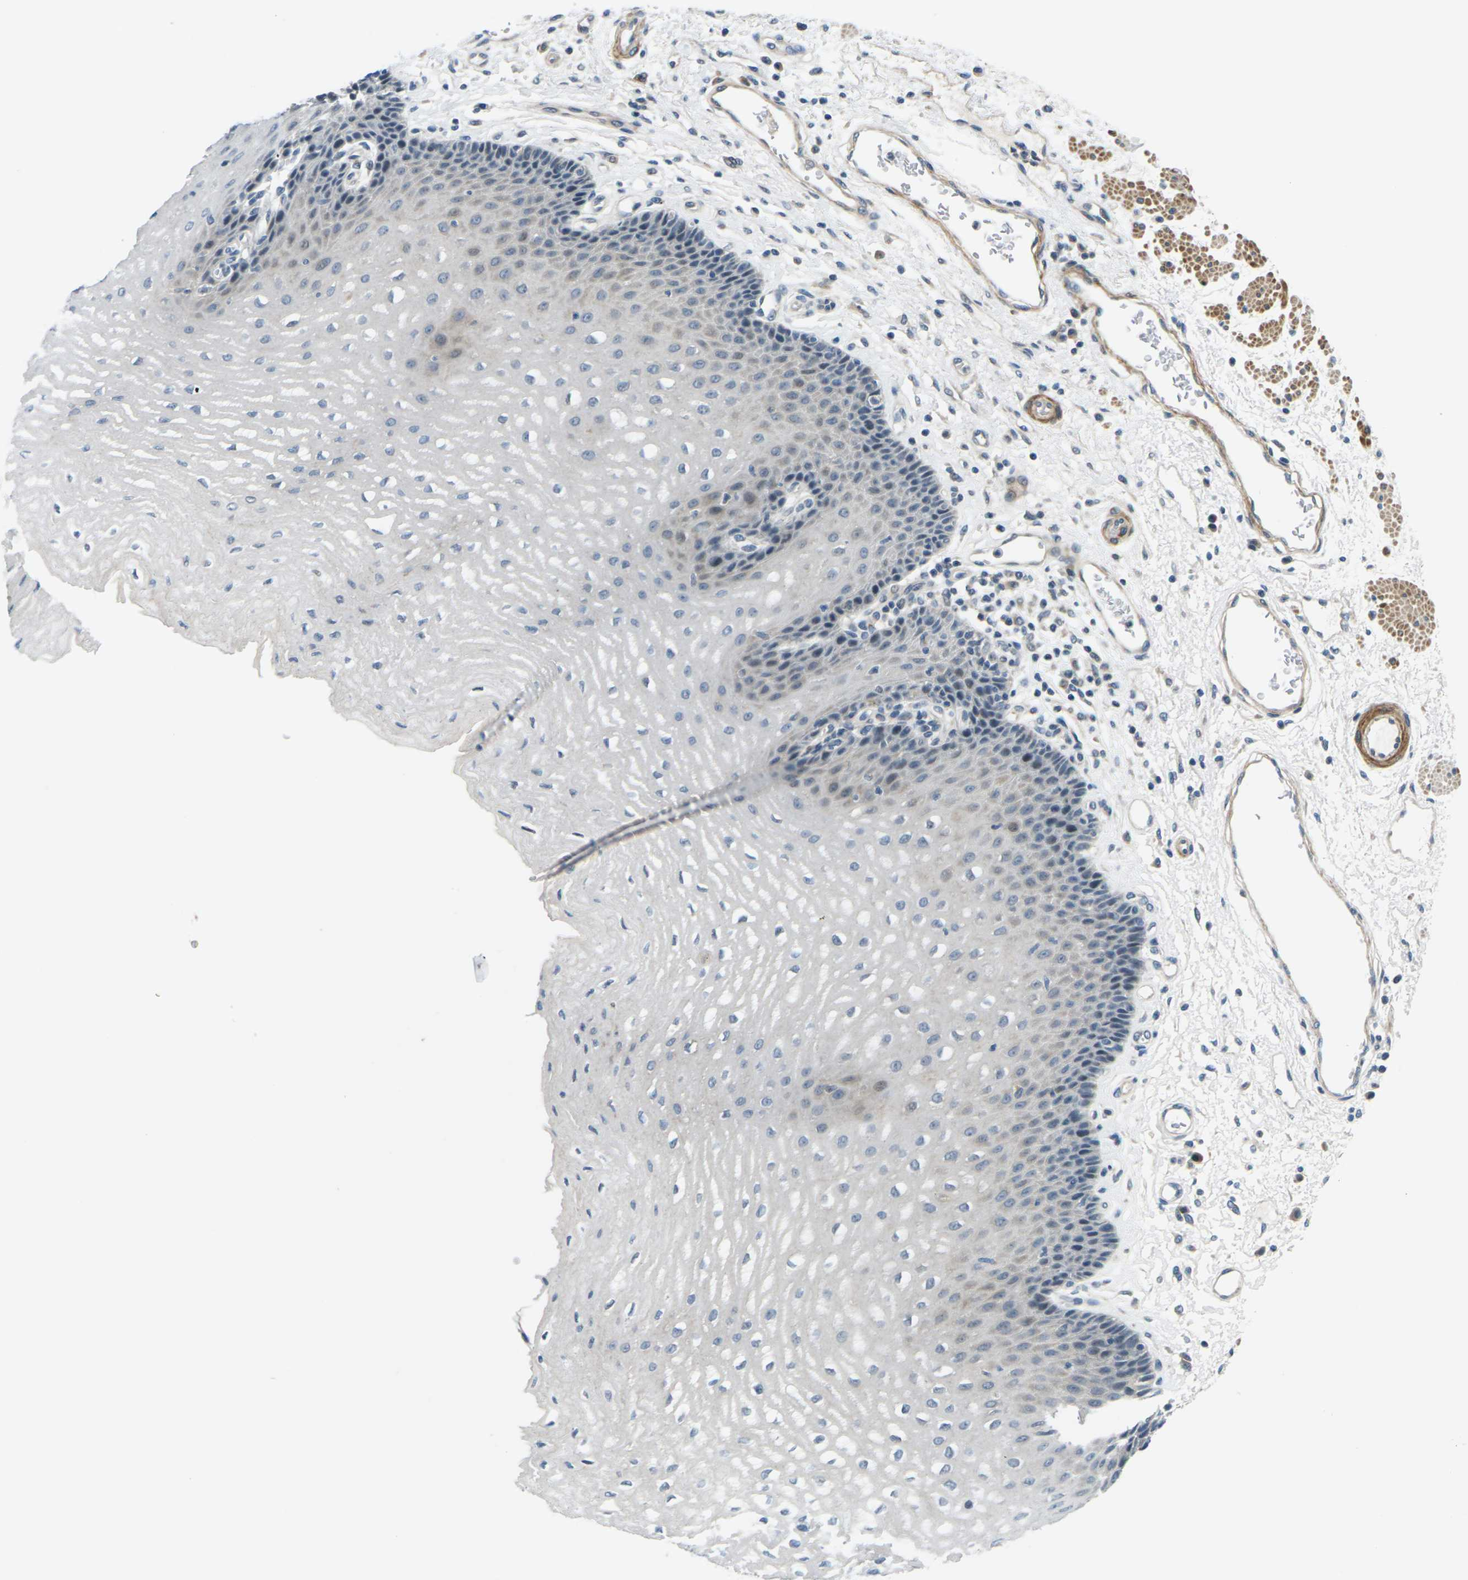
{"staining": {"intensity": "negative", "quantity": "none", "location": "none"}, "tissue": "esophagus", "cell_type": "Squamous epithelial cells", "image_type": "normal", "snomed": [{"axis": "morphology", "description": "Normal tissue, NOS"}, {"axis": "topography", "description": "Esophagus"}], "caption": "The histopathology image demonstrates no staining of squamous epithelial cells in unremarkable esophagus. (DAB (3,3'-diaminobenzidine) immunohistochemistry (IHC) with hematoxylin counter stain).", "gene": "SLC13A3", "patient": {"sex": "male", "age": 54}}